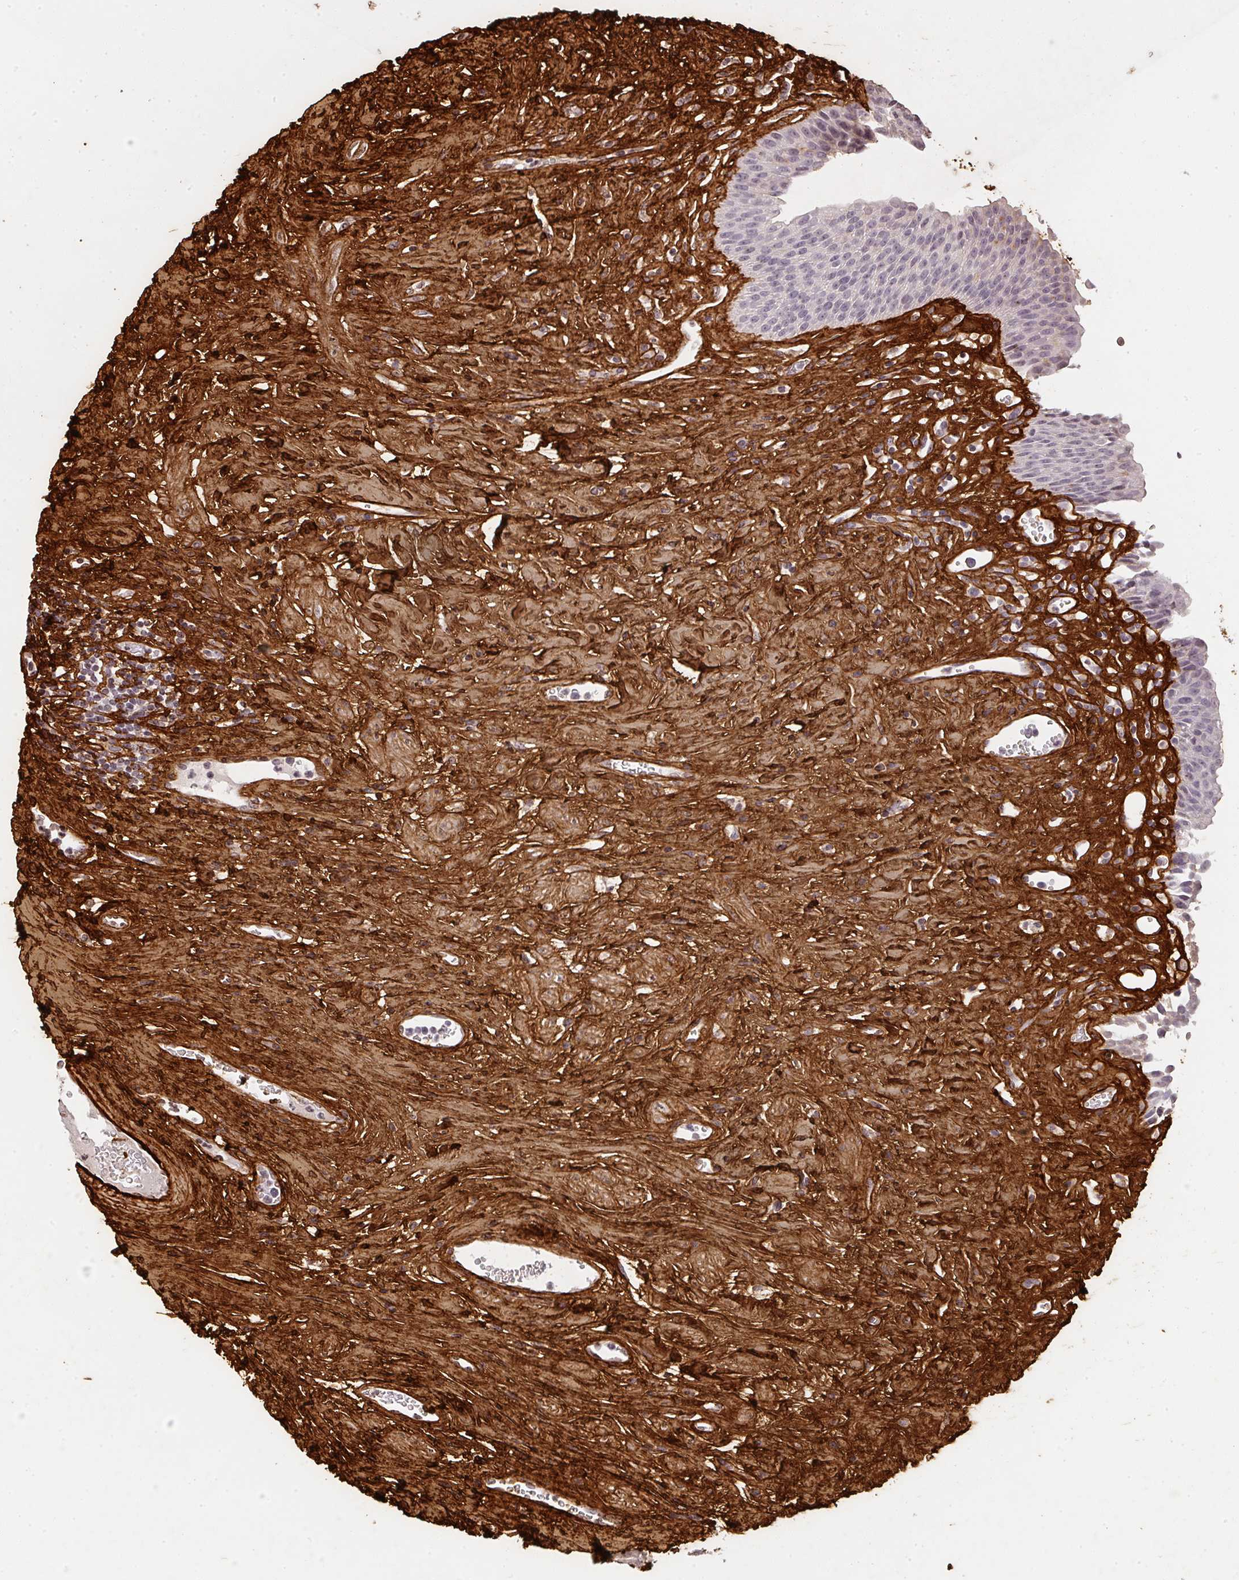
{"staining": {"intensity": "negative", "quantity": "none", "location": "none"}, "tissue": "urinary bladder", "cell_type": "Urothelial cells", "image_type": "normal", "snomed": [{"axis": "morphology", "description": "Normal tissue, NOS"}, {"axis": "topography", "description": "Urinary bladder"}], "caption": "A photomicrograph of human urinary bladder is negative for staining in urothelial cells. (Immunohistochemistry (ihc), brightfield microscopy, high magnification).", "gene": "COL3A1", "patient": {"sex": "female", "age": 56}}